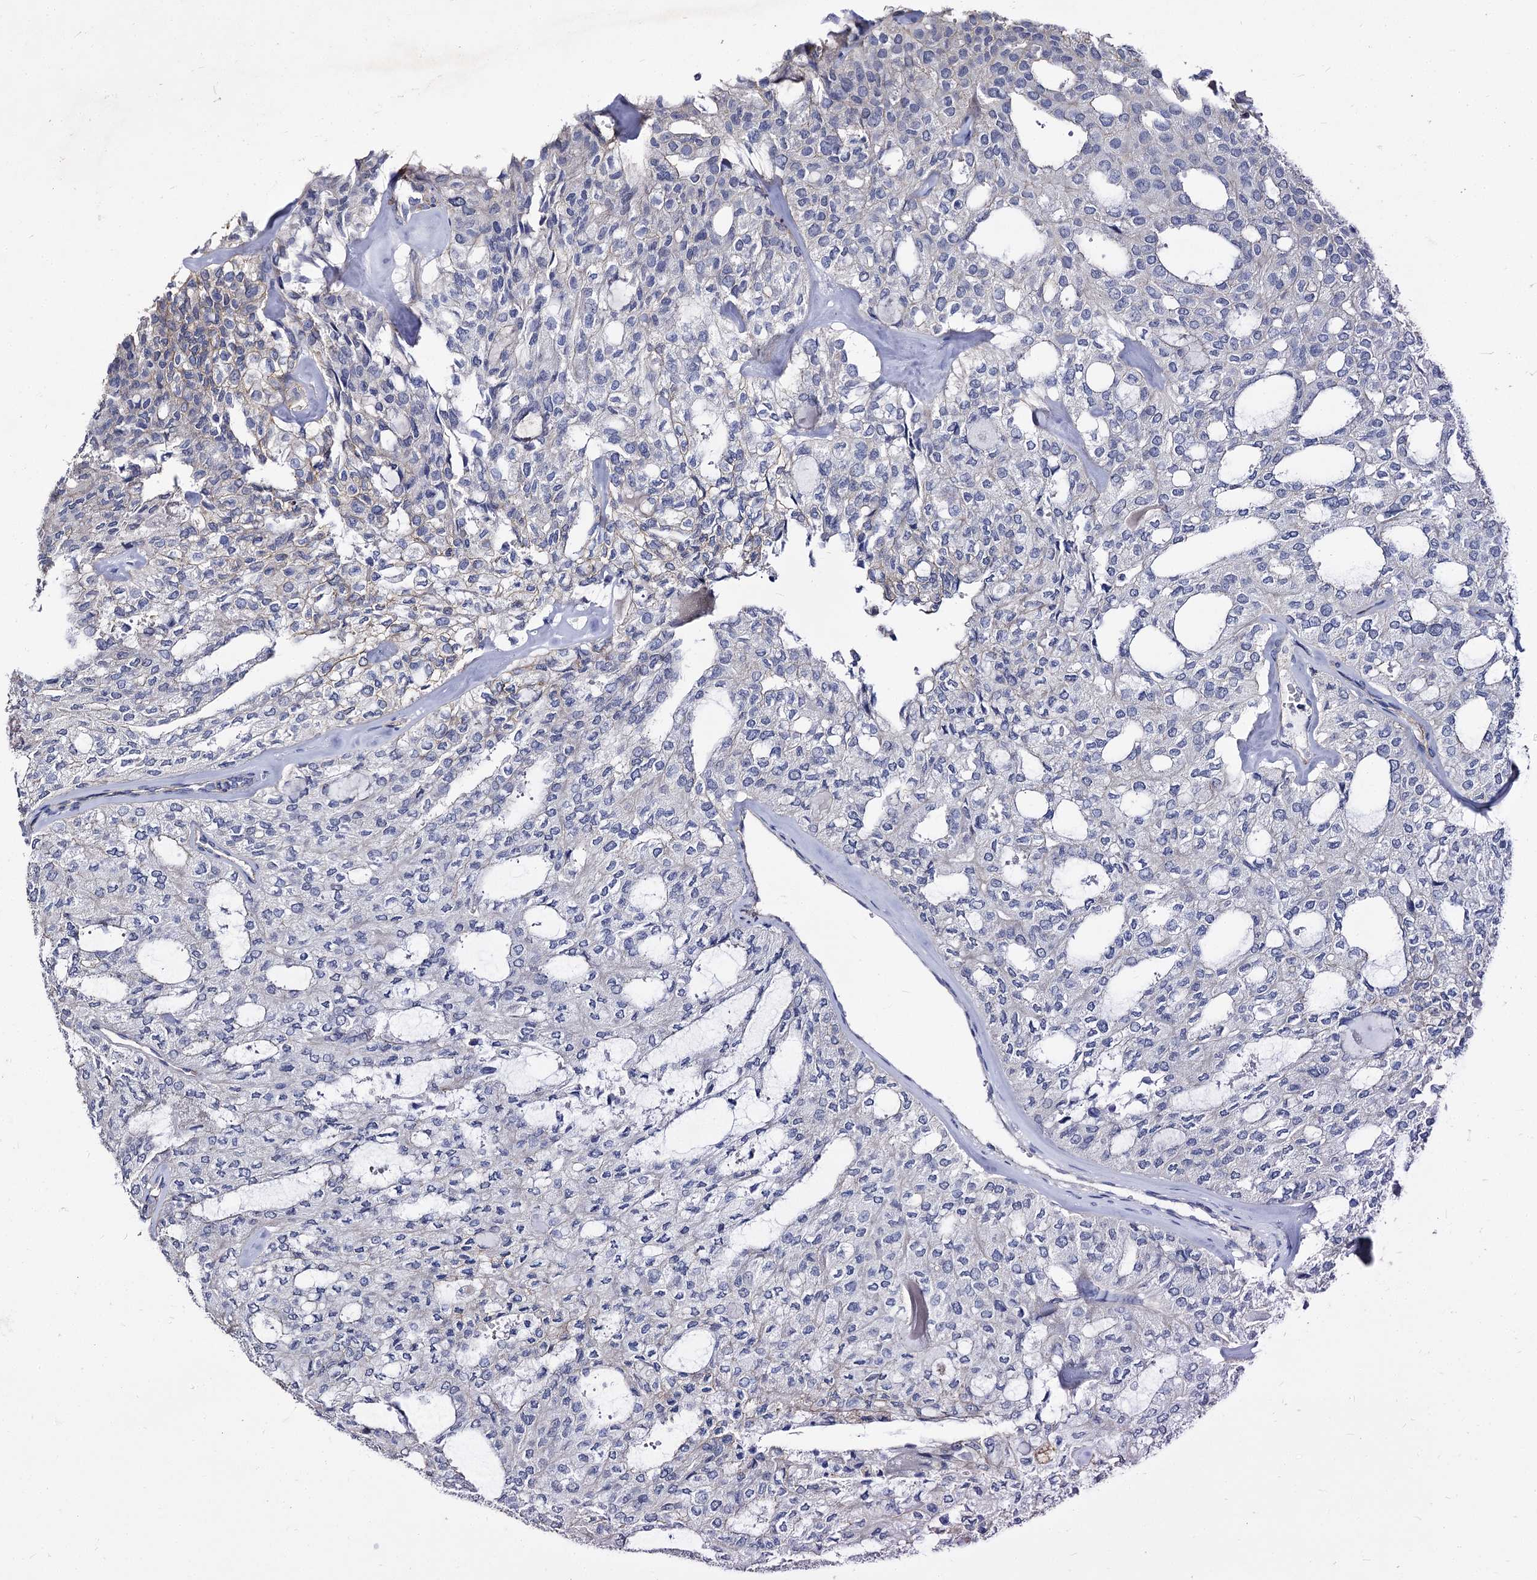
{"staining": {"intensity": "negative", "quantity": "none", "location": "none"}, "tissue": "thyroid cancer", "cell_type": "Tumor cells", "image_type": "cancer", "snomed": [{"axis": "morphology", "description": "Follicular adenoma carcinoma, NOS"}, {"axis": "topography", "description": "Thyroid gland"}], "caption": "An immunohistochemistry image of thyroid cancer is shown. There is no staining in tumor cells of thyroid cancer.", "gene": "CBFB", "patient": {"sex": "male", "age": 75}}